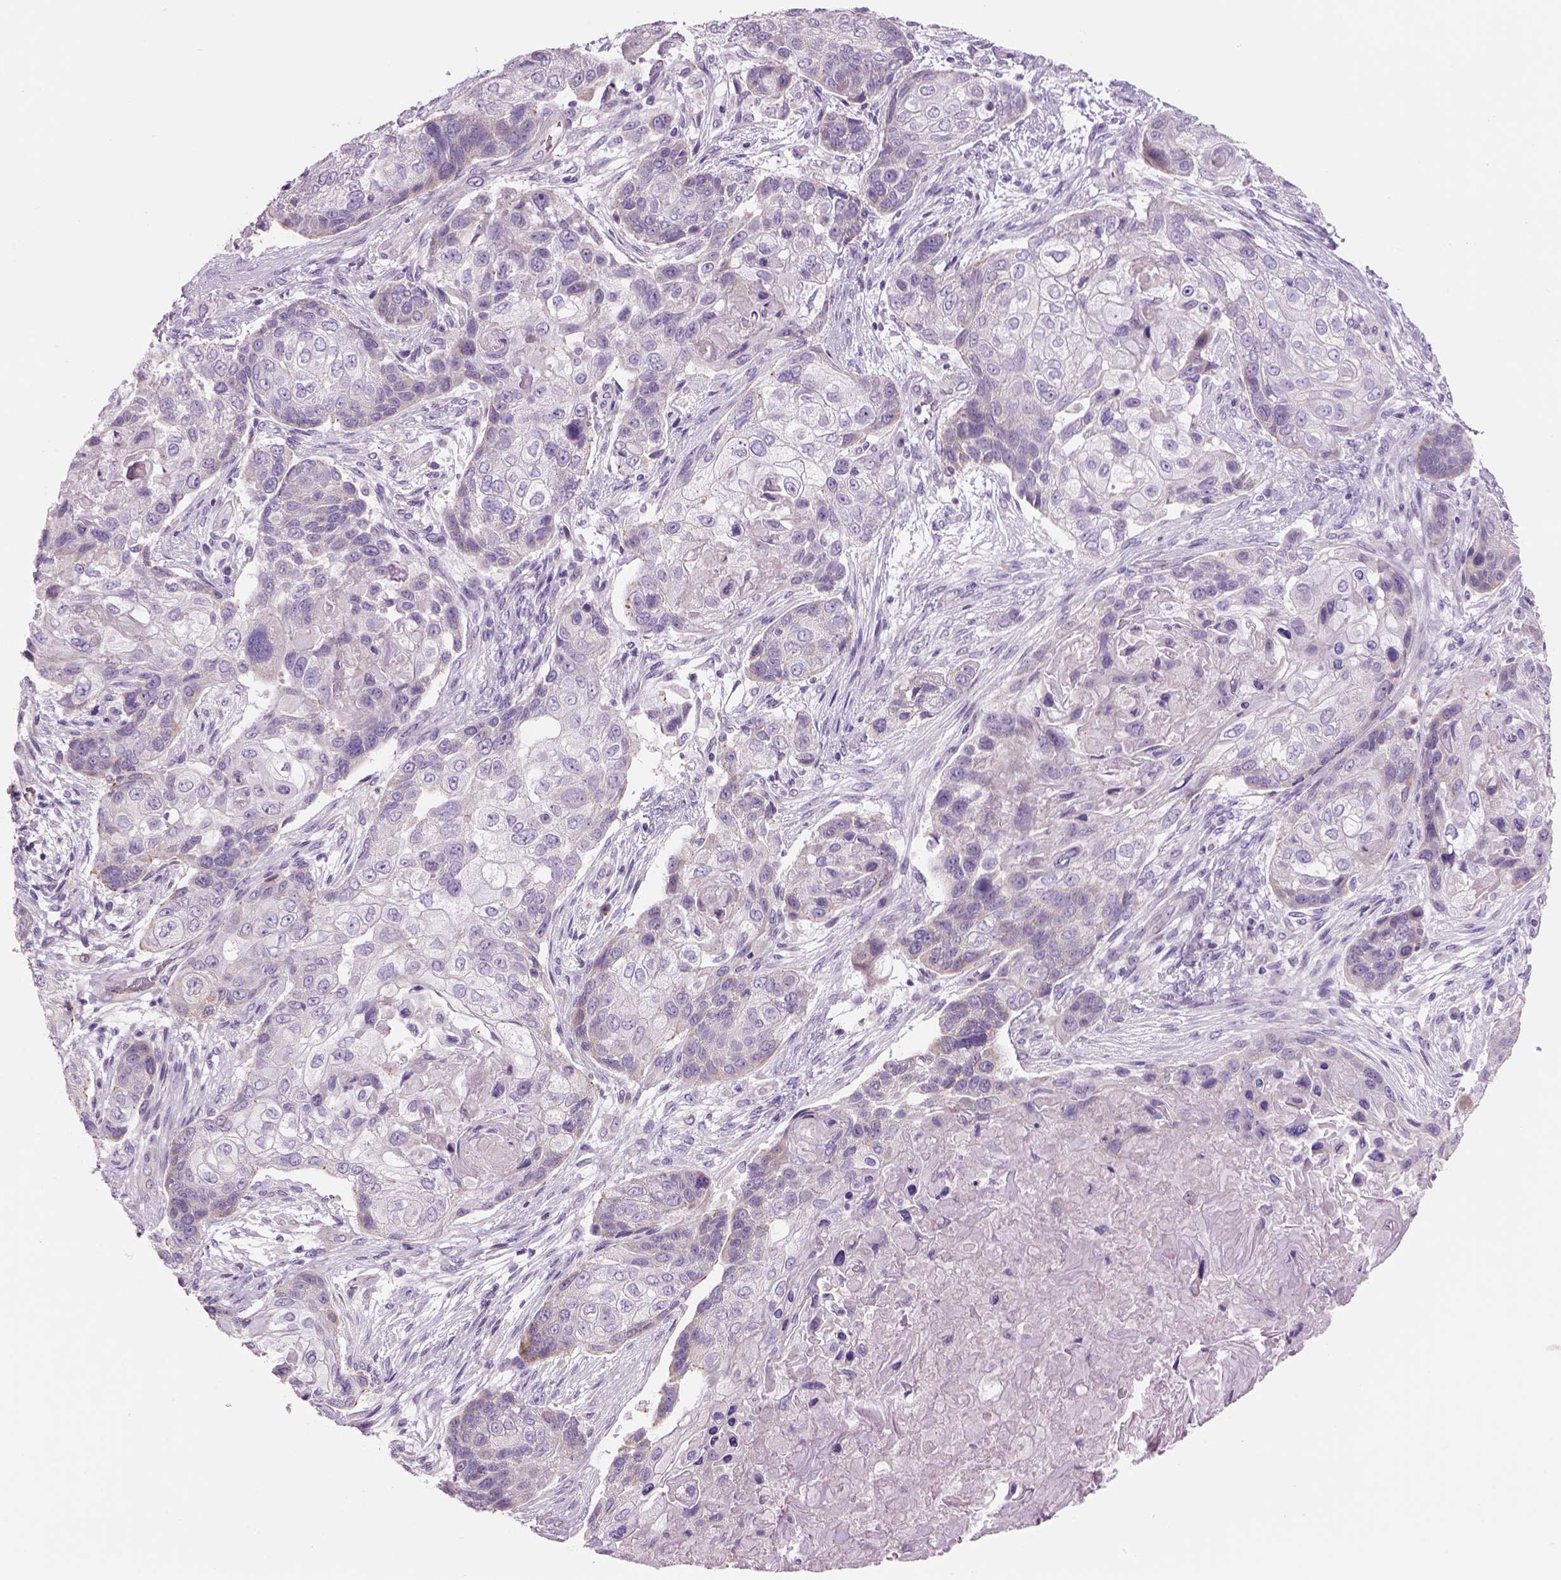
{"staining": {"intensity": "weak", "quantity": "<25%", "location": "cytoplasmic/membranous"}, "tissue": "lung cancer", "cell_type": "Tumor cells", "image_type": "cancer", "snomed": [{"axis": "morphology", "description": "Squamous cell carcinoma, NOS"}, {"axis": "topography", "description": "Lung"}], "caption": "IHC of squamous cell carcinoma (lung) shows no positivity in tumor cells.", "gene": "IFT52", "patient": {"sex": "male", "age": 69}}